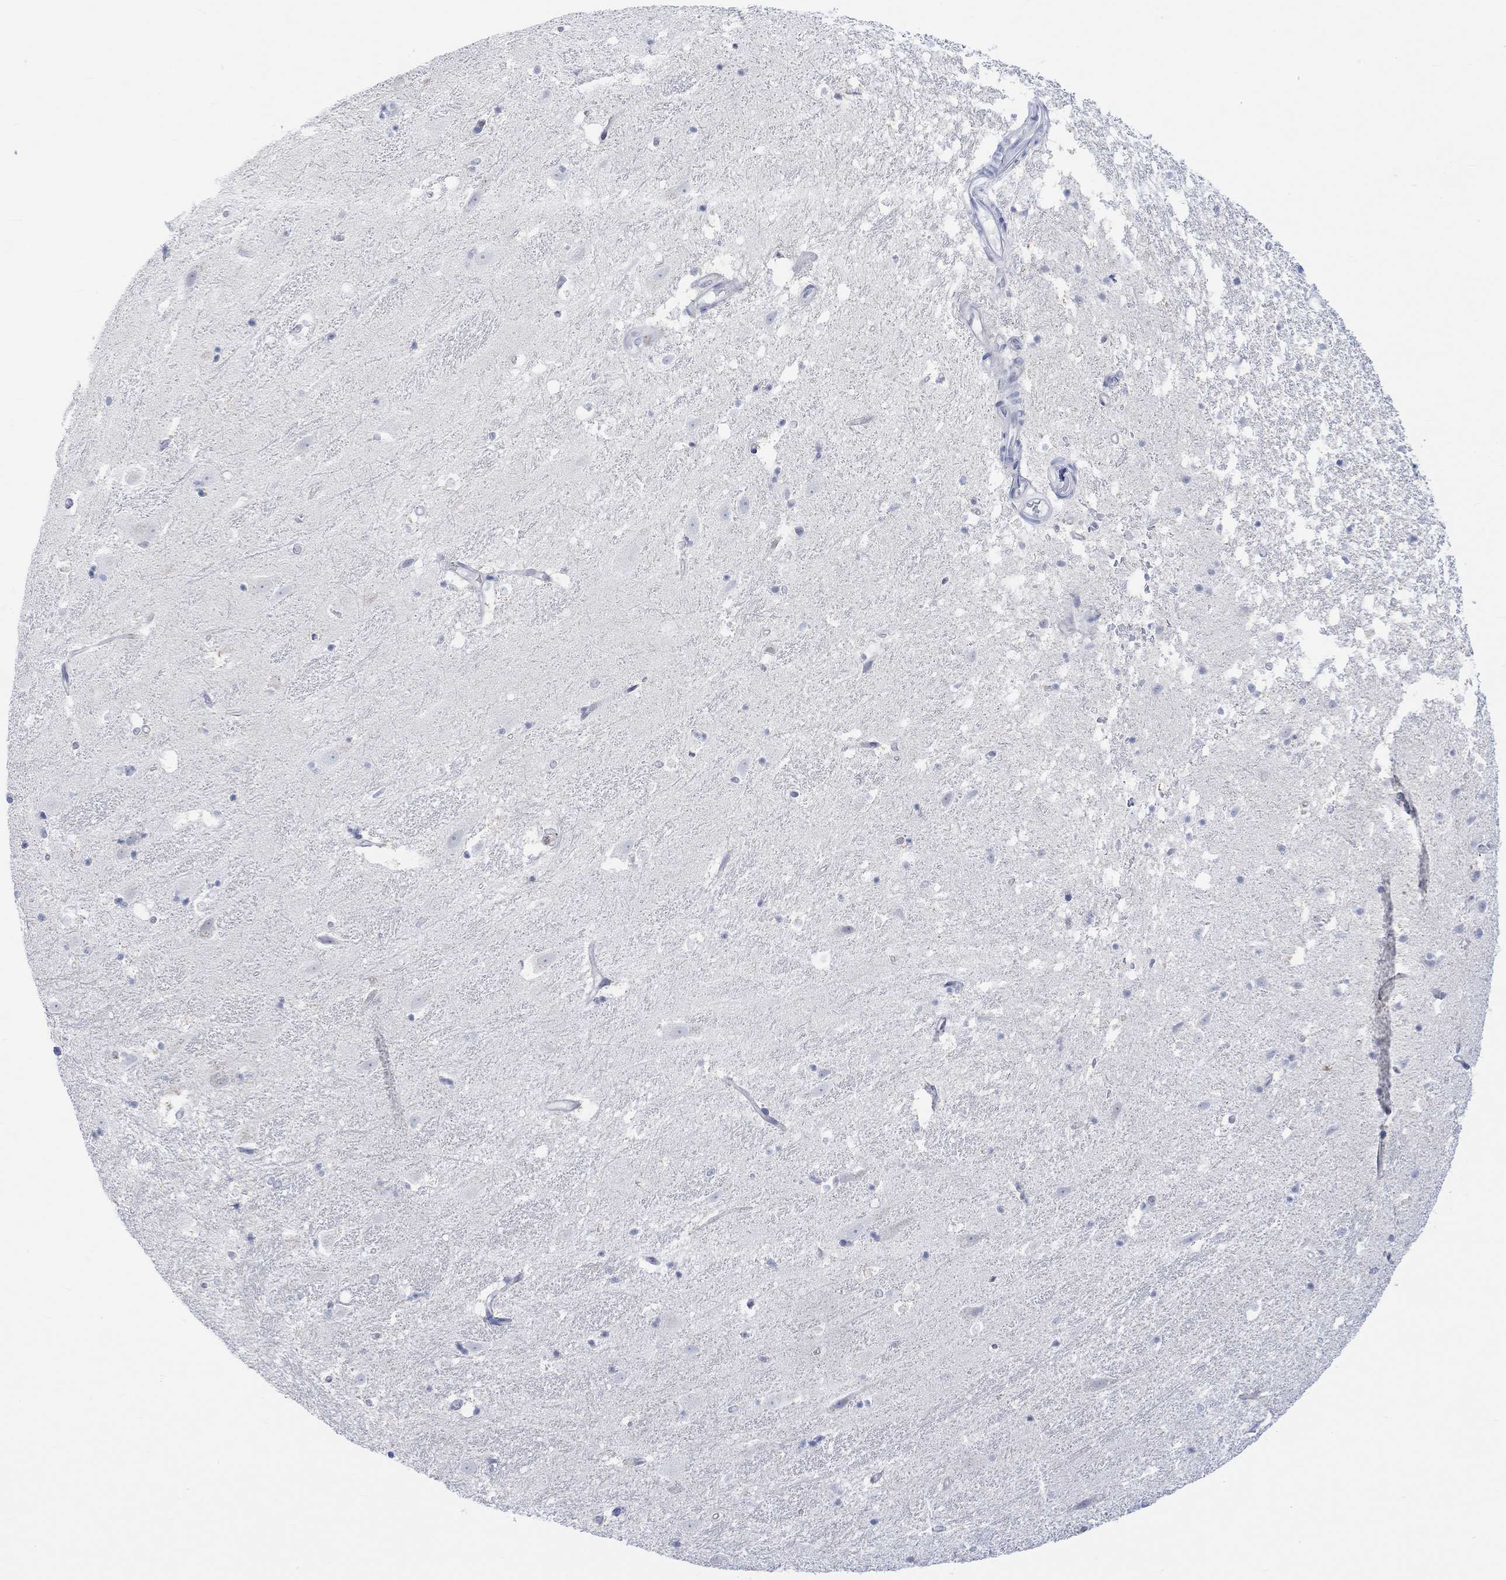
{"staining": {"intensity": "negative", "quantity": "none", "location": "none"}, "tissue": "hippocampus", "cell_type": "Glial cells", "image_type": "normal", "snomed": [{"axis": "morphology", "description": "Normal tissue, NOS"}, {"axis": "topography", "description": "Hippocampus"}], "caption": "Glial cells show no significant positivity in benign hippocampus. (Stains: DAB (3,3'-diaminobenzidine) immunohistochemistry (IHC) with hematoxylin counter stain, Microscopy: brightfield microscopy at high magnification).", "gene": "AK8", "patient": {"sex": "male", "age": 49}}